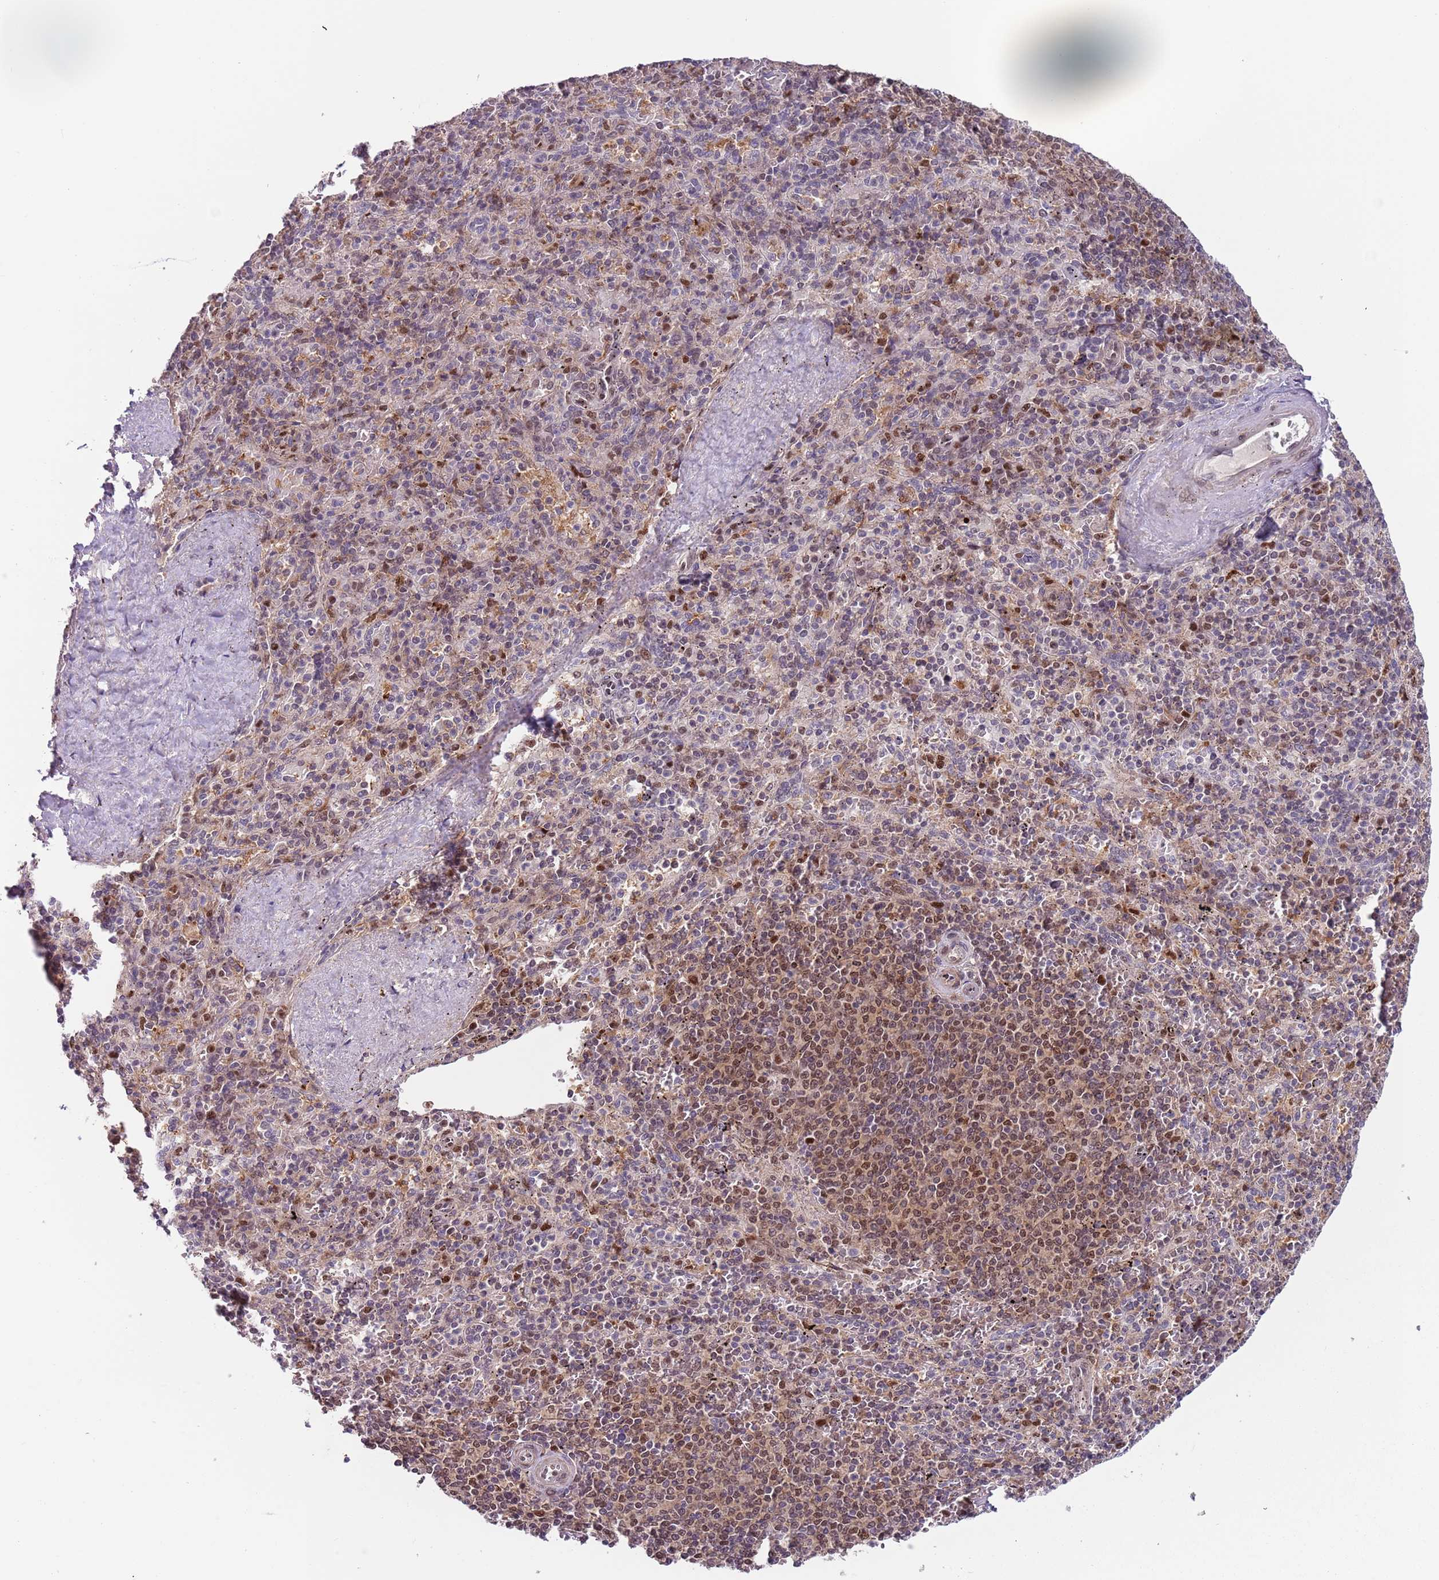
{"staining": {"intensity": "moderate", "quantity": "<25%", "location": "nuclear"}, "tissue": "spleen", "cell_type": "Cells in red pulp", "image_type": "normal", "snomed": [{"axis": "morphology", "description": "Normal tissue, NOS"}, {"axis": "topography", "description": "Spleen"}], "caption": "The image exhibits immunohistochemical staining of benign spleen. There is moderate nuclear positivity is seen in approximately <25% of cells in red pulp.", "gene": "RMND5B", "patient": {"sex": "male", "age": 82}}